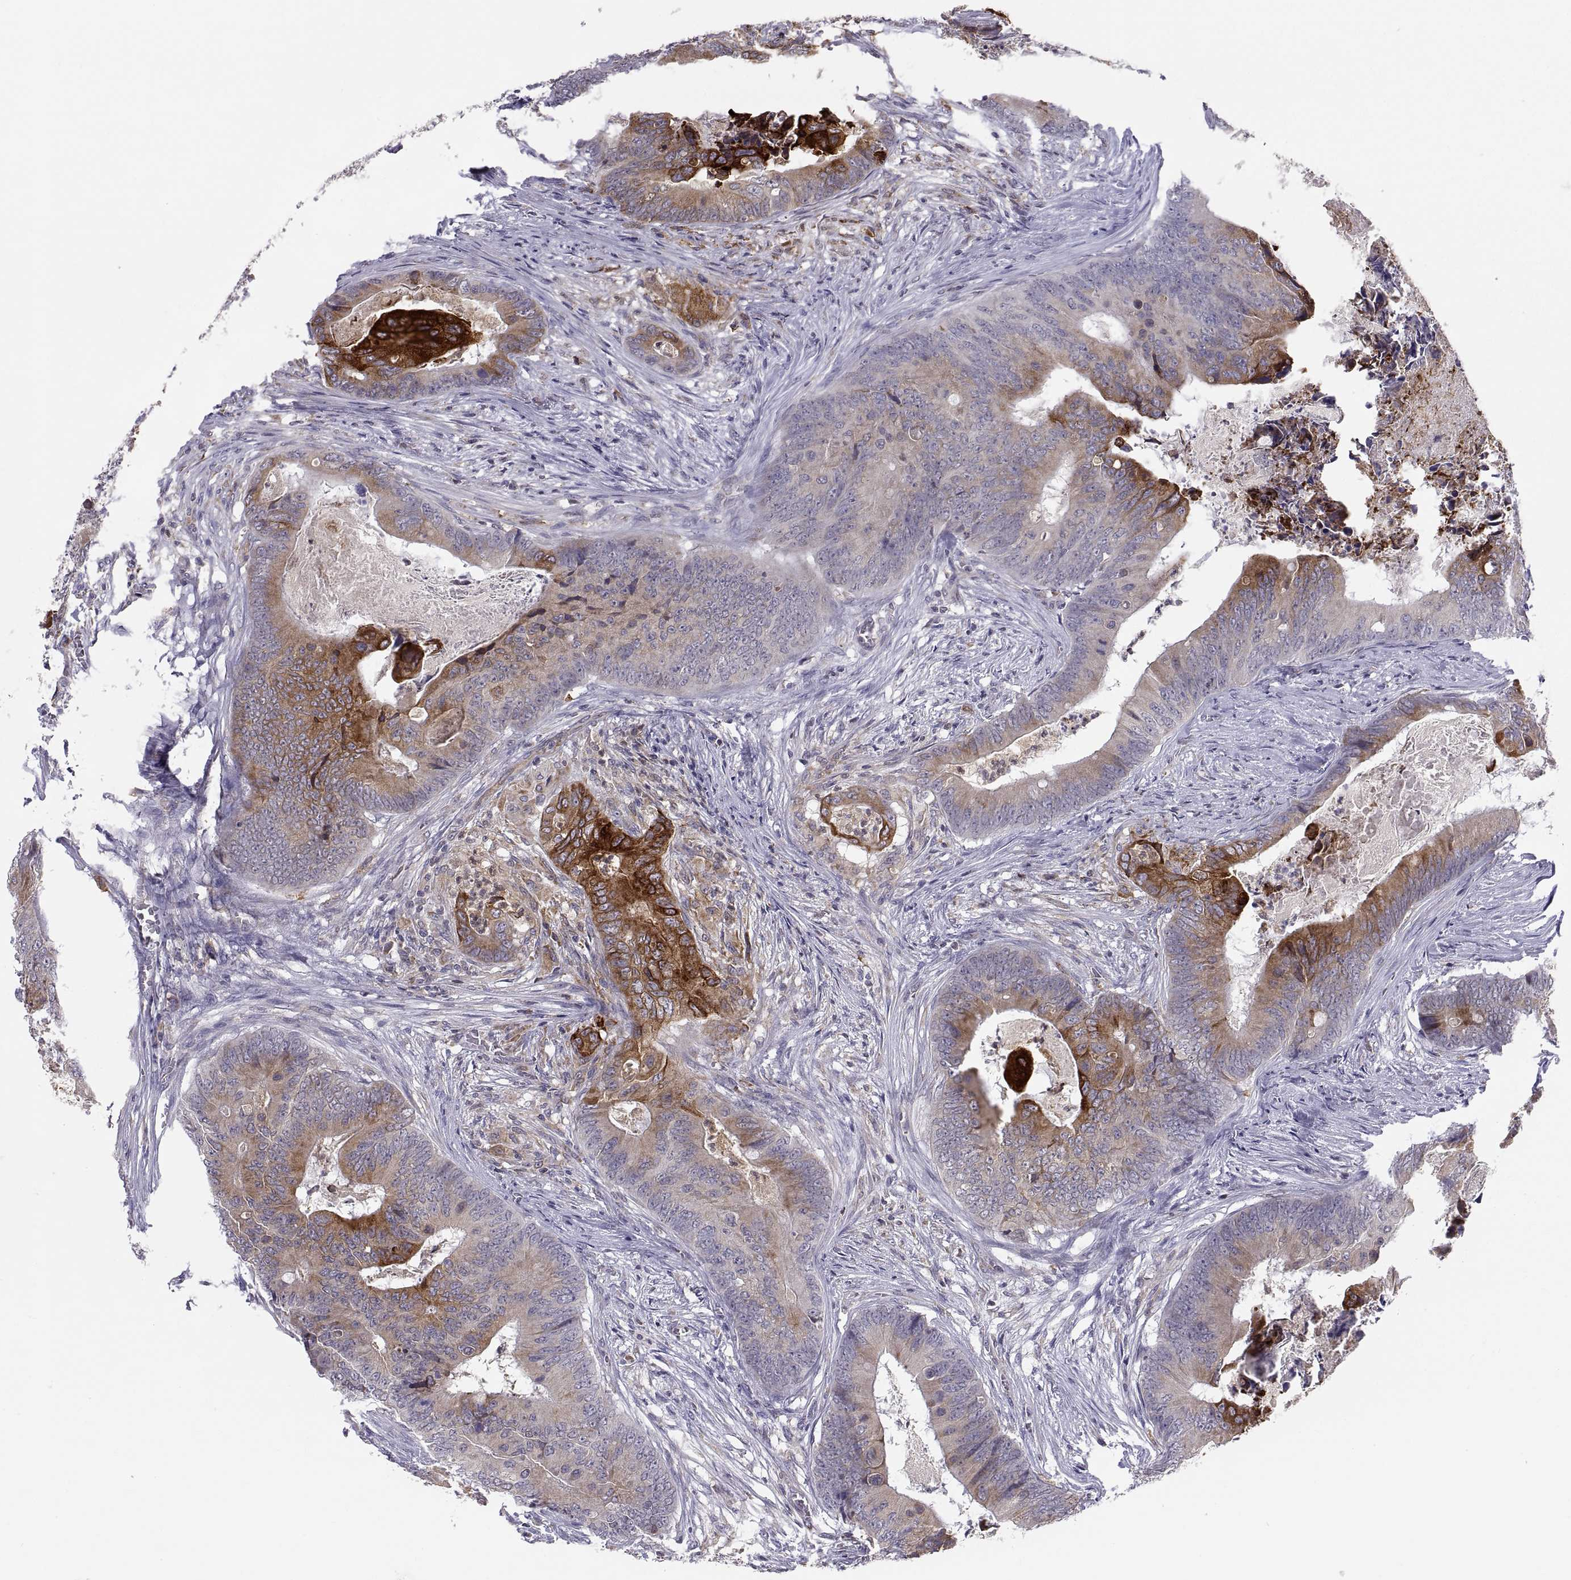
{"staining": {"intensity": "strong", "quantity": "<25%", "location": "cytoplasmic/membranous"}, "tissue": "colorectal cancer", "cell_type": "Tumor cells", "image_type": "cancer", "snomed": [{"axis": "morphology", "description": "Adenocarcinoma, NOS"}, {"axis": "topography", "description": "Colon"}], "caption": "Strong cytoplasmic/membranous protein staining is identified in about <25% of tumor cells in colorectal adenocarcinoma.", "gene": "ERO1A", "patient": {"sex": "male", "age": 84}}